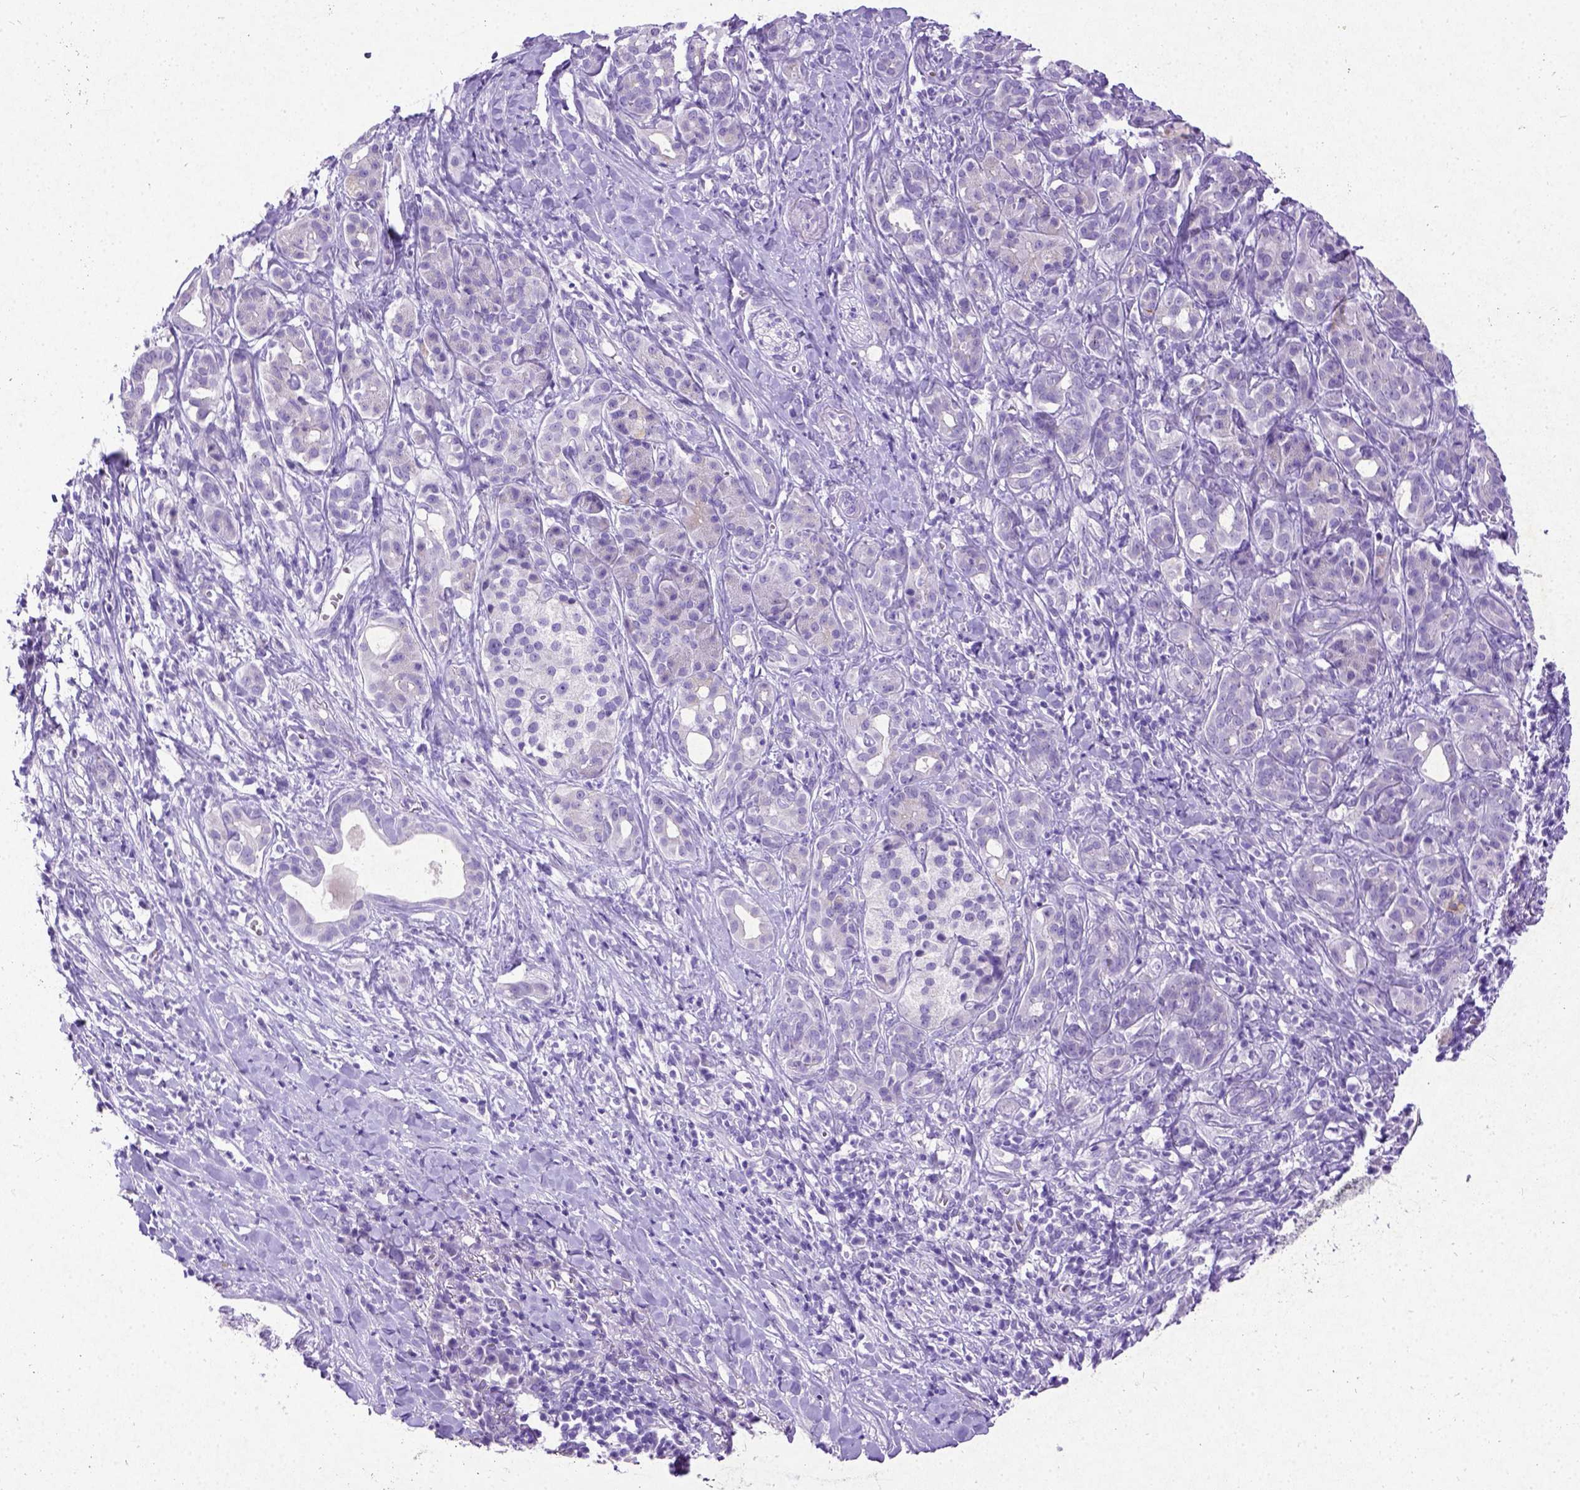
{"staining": {"intensity": "weak", "quantity": "<25%", "location": "cytoplasmic/membranous"}, "tissue": "pancreatic cancer", "cell_type": "Tumor cells", "image_type": "cancer", "snomed": [{"axis": "morphology", "description": "Adenocarcinoma, NOS"}, {"axis": "topography", "description": "Pancreas"}], "caption": "Human adenocarcinoma (pancreatic) stained for a protein using IHC shows no positivity in tumor cells.", "gene": "NEUROD4", "patient": {"sex": "male", "age": 61}}